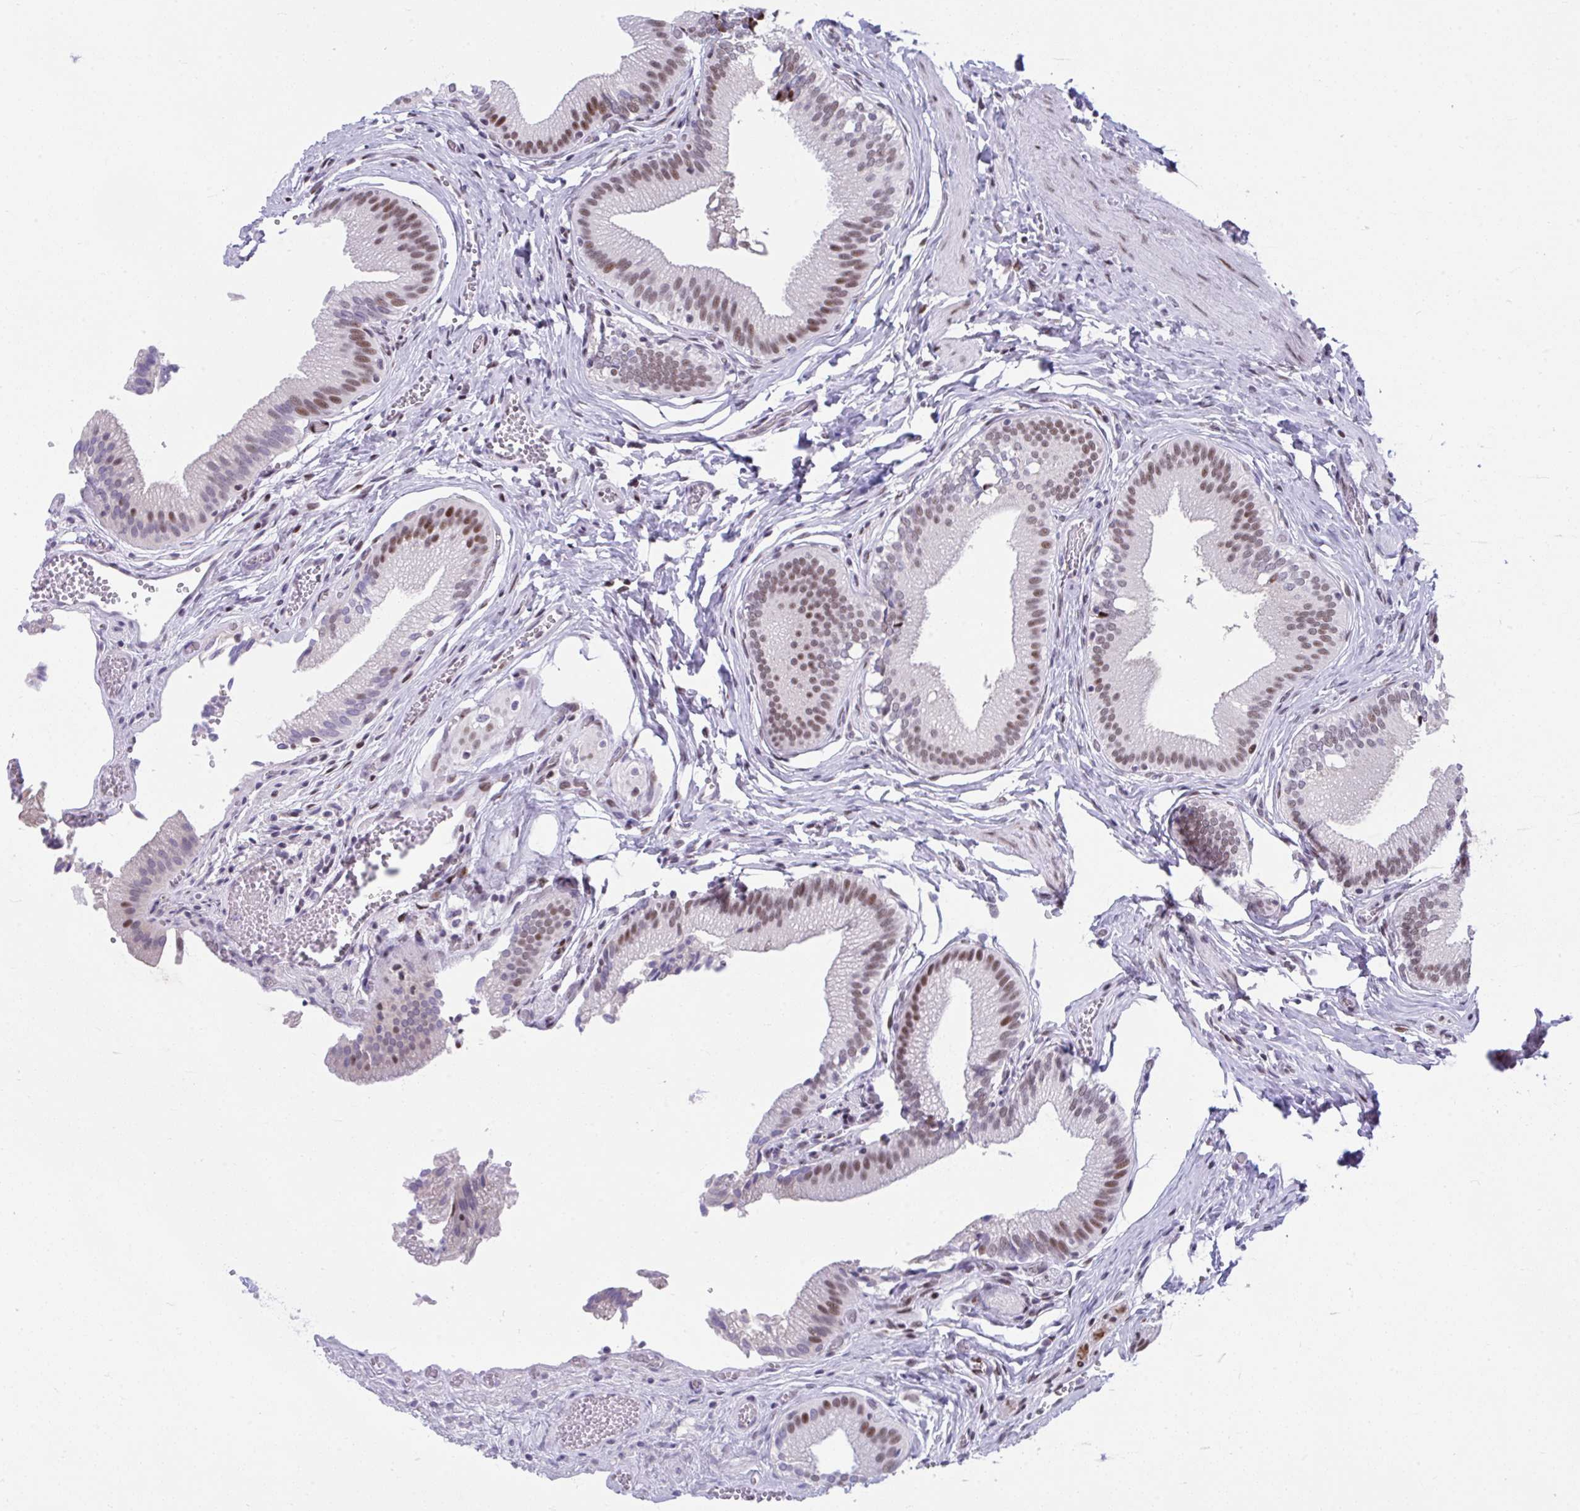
{"staining": {"intensity": "moderate", "quantity": "25%-75%", "location": "nuclear"}, "tissue": "gallbladder", "cell_type": "Glandular cells", "image_type": "normal", "snomed": [{"axis": "morphology", "description": "Normal tissue, NOS"}, {"axis": "topography", "description": "Gallbladder"}, {"axis": "topography", "description": "Peripheral nerve tissue"}], "caption": "A histopathology image of human gallbladder stained for a protein exhibits moderate nuclear brown staining in glandular cells. The staining was performed using DAB (3,3'-diaminobenzidine), with brown indicating positive protein expression. Nuclei are stained blue with hematoxylin.", "gene": "SLC35C2", "patient": {"sex": "male", "age": 17}}